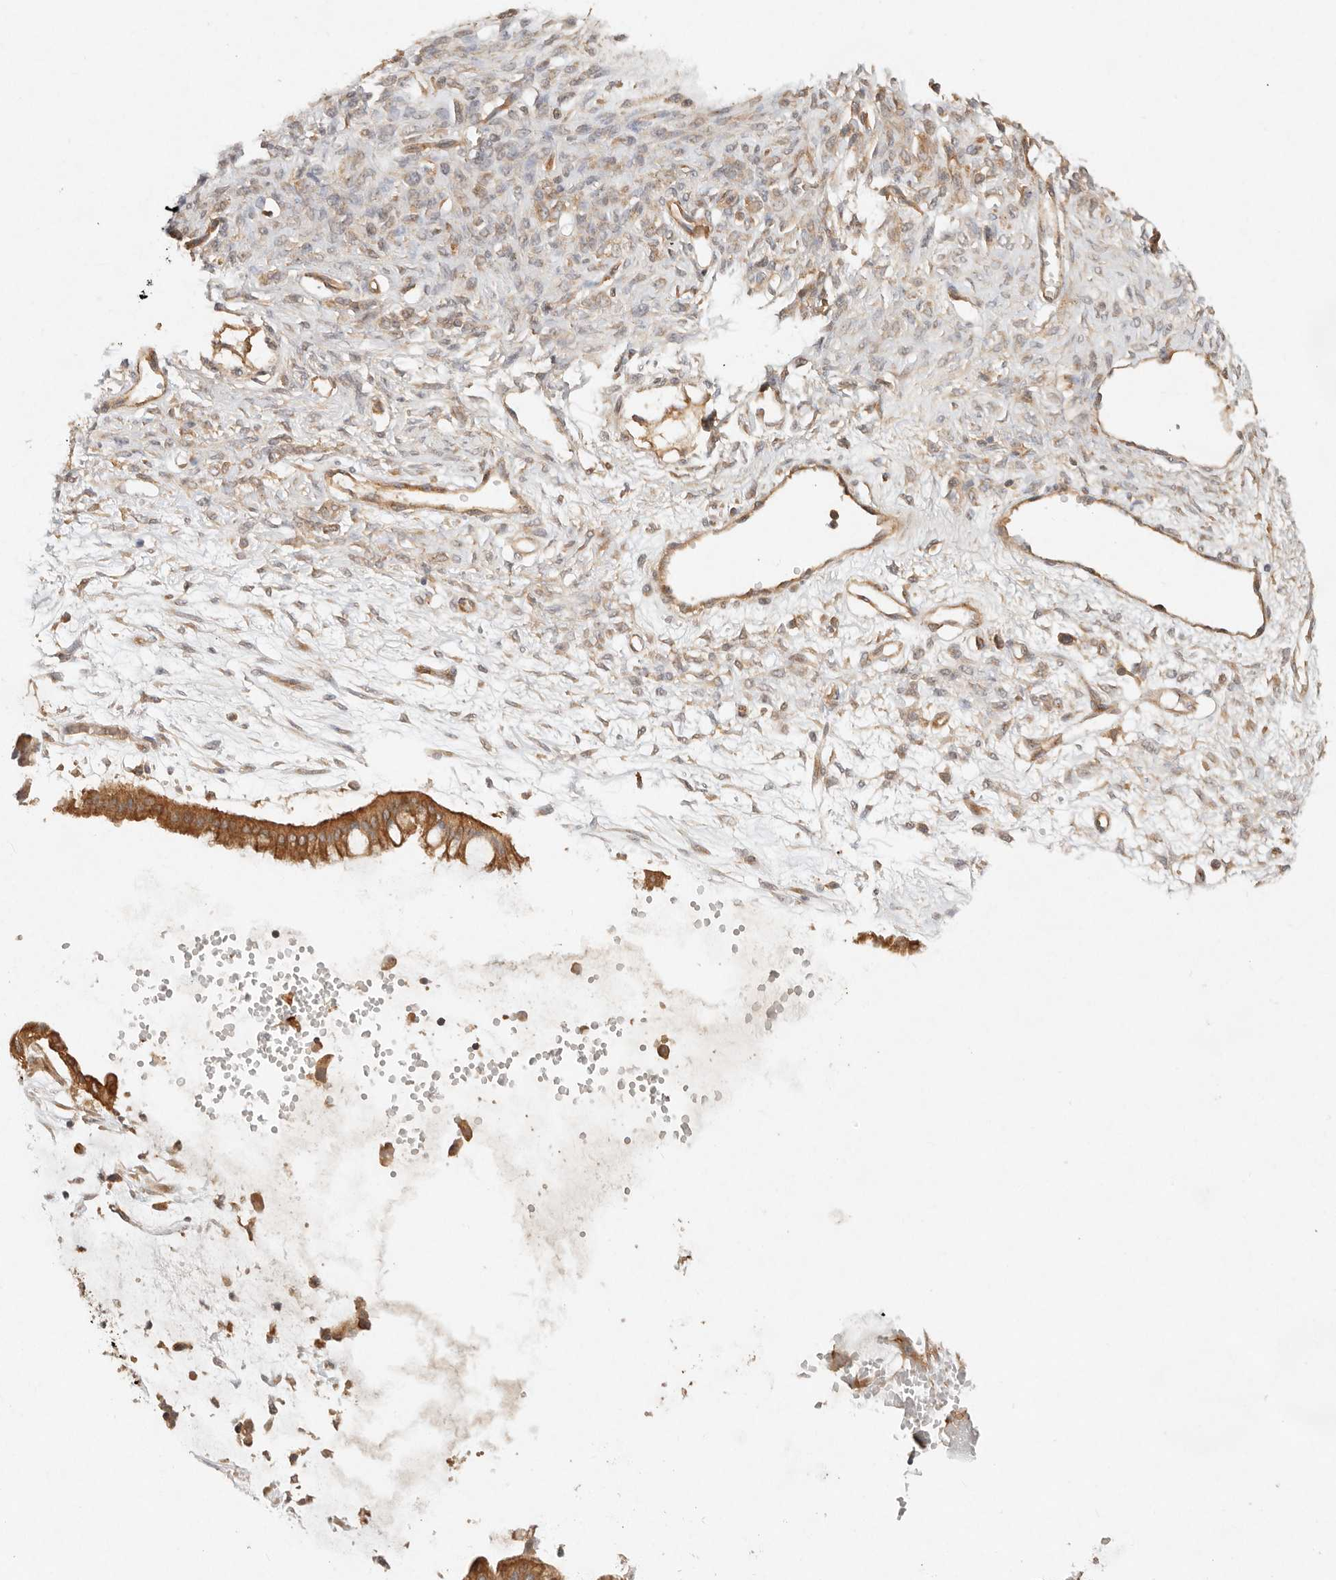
{"staining": {"intensity": "moderate", "quantity": ">75%", "location": "cytoplasmic/membranous"}, "tissue": "ovarian cancer", "cell_type": "Tumor cells", "image_type": "cancer", "snomed": [{"axis": "morphology", "description": "Cystadenocarcinoma, mucinous, NOS"}, {"axis": "topography", "description": "Ovary"}], "caption": "Mucinous cystadenocarcinoma (ovarian) stained with a protein marker reveals moderate staining in tumor cells.", "gene": "HECTD3", "patient": {"sex": "female", "age": 73}}